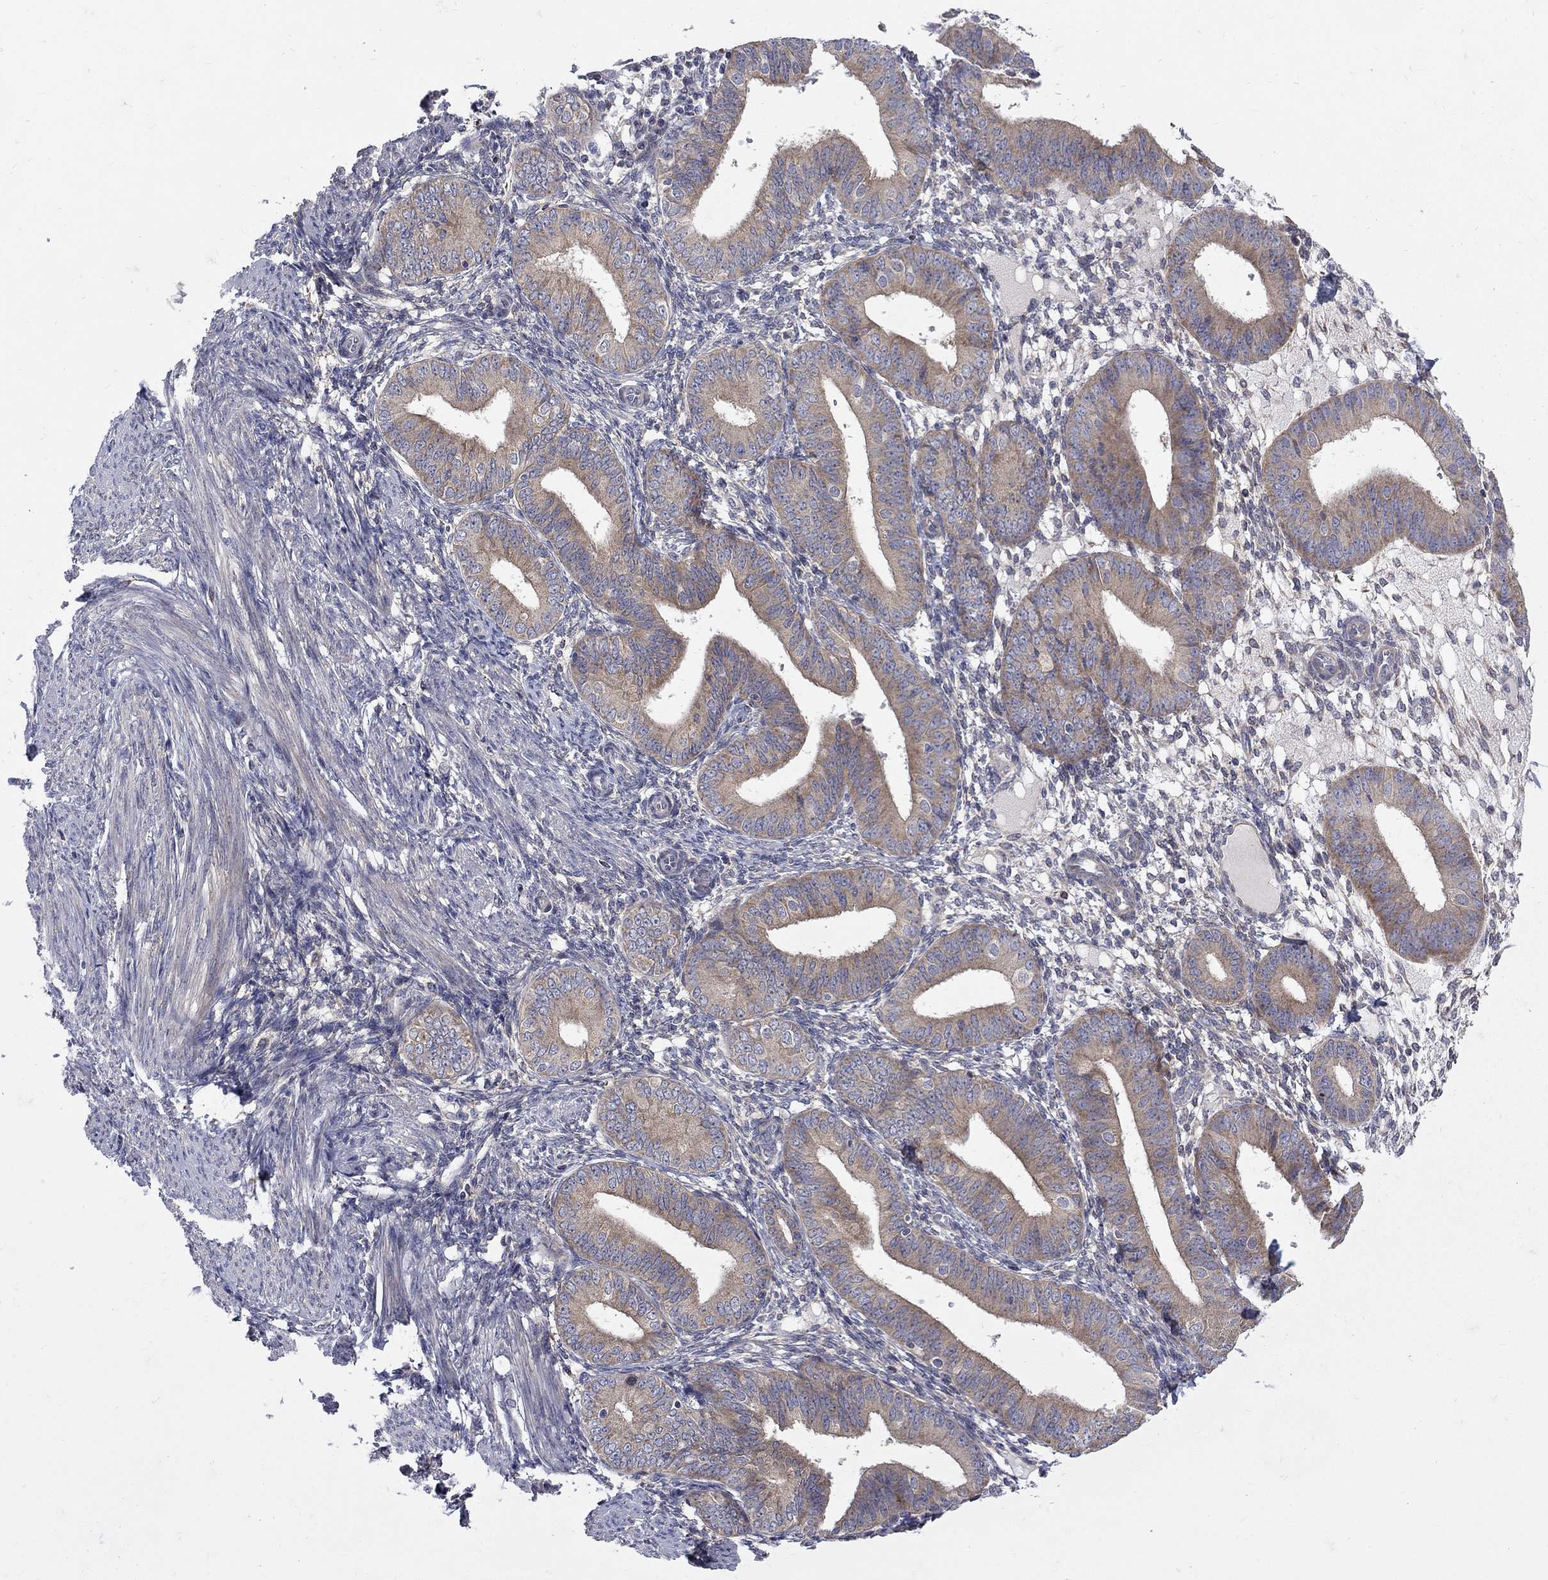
{"staining": {"intensity": "negative", "quantity": "none", "location": "none"}, "tissue": "endometrium", "cell_type": "Cells in endometrial stroma", "image_type": "normal", "snomed": [{"axis": "morphology", "description": "Normal tissue, NOS"}, {"axis": "topography", "description": "Endometrium"}], "caption": "DAB immunohistochemical staining of normal human endometrium exhibits no significant staining in cells in endometrial stroma.", "gene": "SH2B1", "patient": {"sex": "female", "age": 39}}